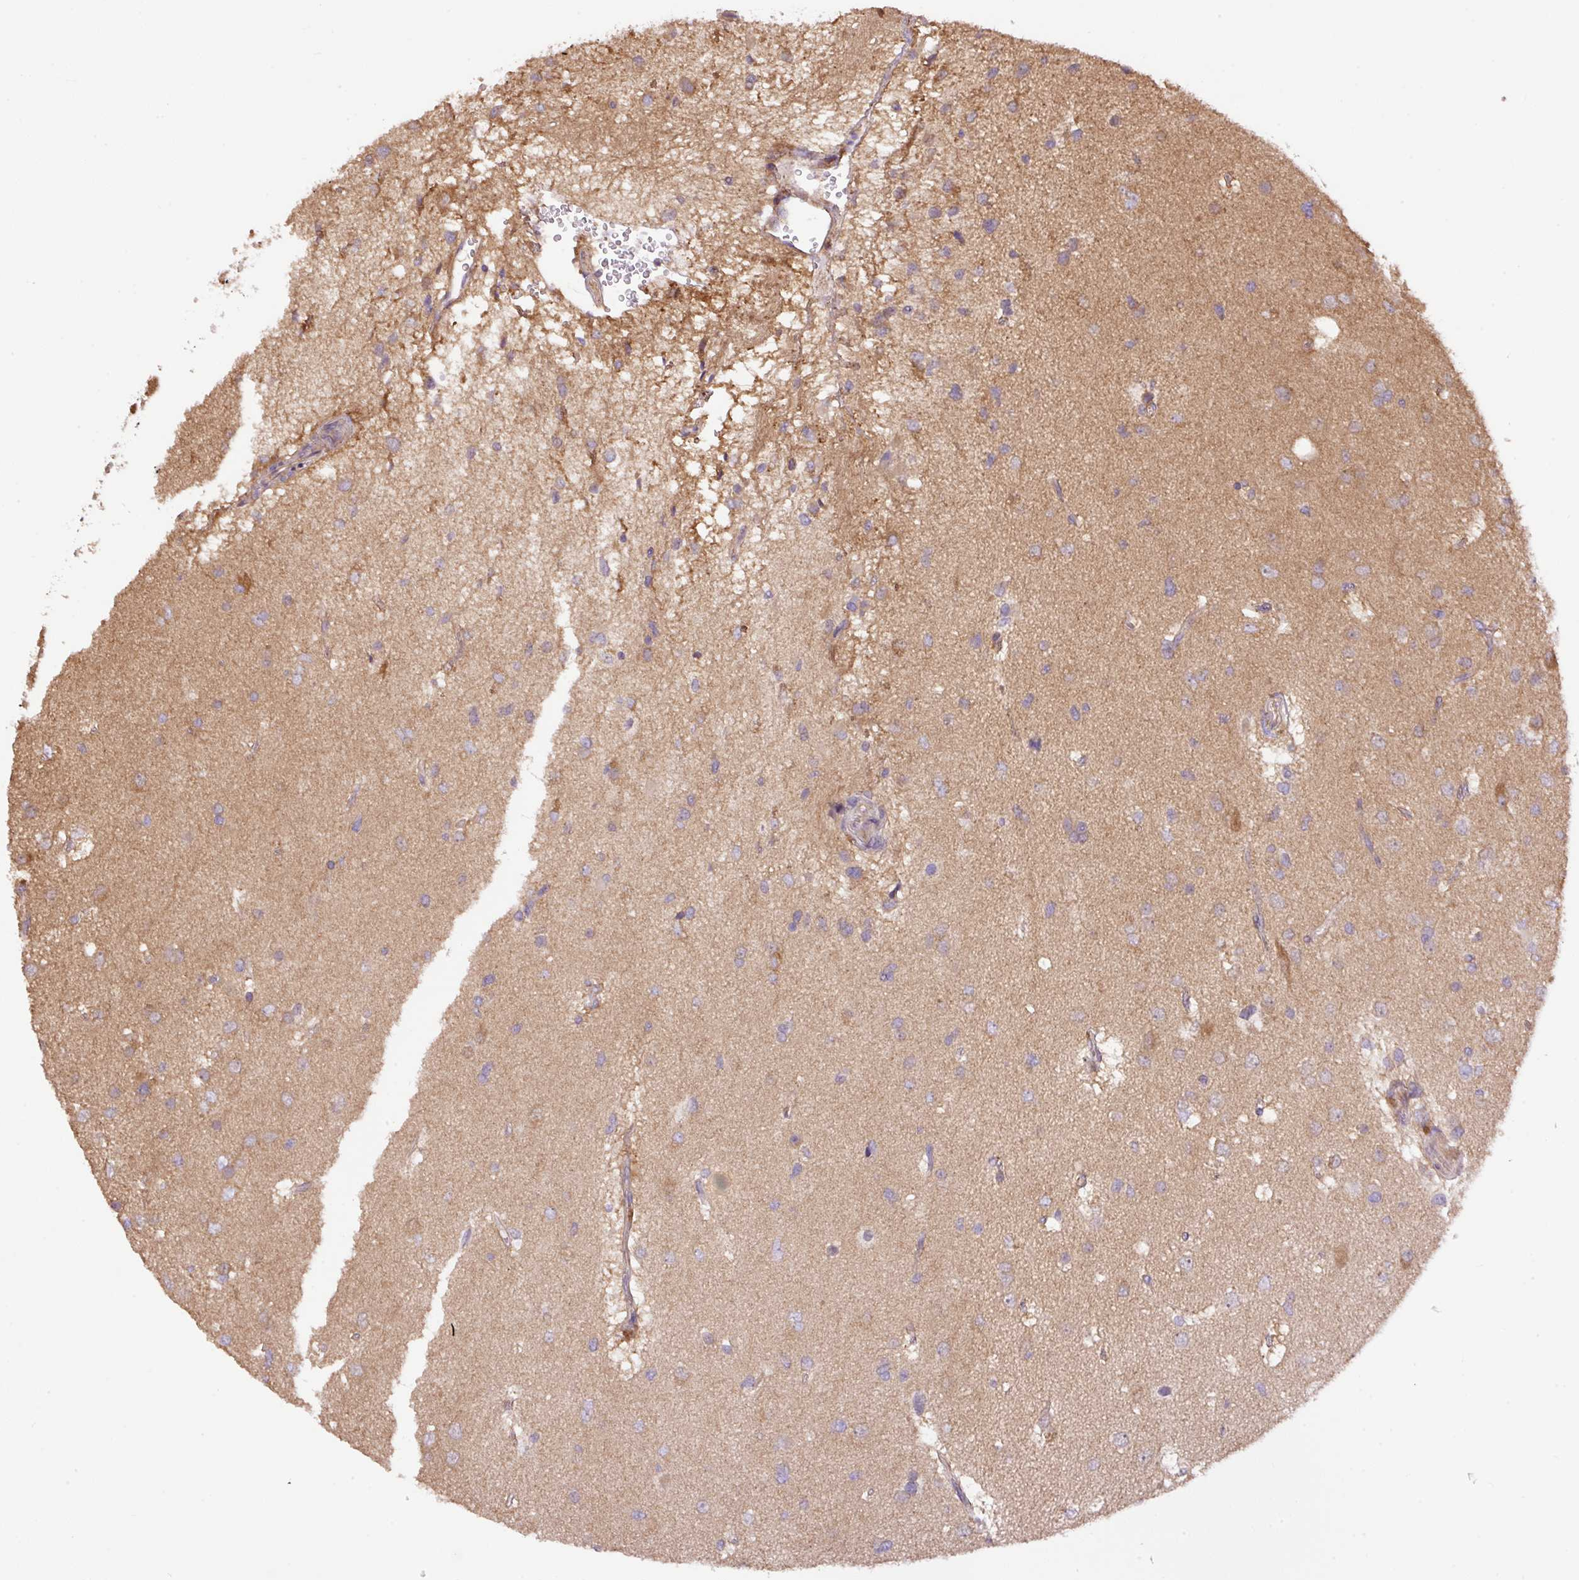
{"staining": {"intensity": "weak", "quantity": "25%-75%", "location": "cytoplasmic/membranous"}, "tissue": "glioma", "cell_type": "Tumor cells", "image_type": "cancer", "snomed": [{"axis": "morphology", "description": "Glioma, malignant, High grade"}, {"axis": "topography", "description": "Brain"}], "caption": "Immunohistochemistry micrograph of glioma stained for a protein (brown), which displays low levels of weak cytoplasmic/membranous staining in approximately 25%-75% of tumor cells.", "gene": "PPME1", "patient": {"sex": "male", "age": 53}}